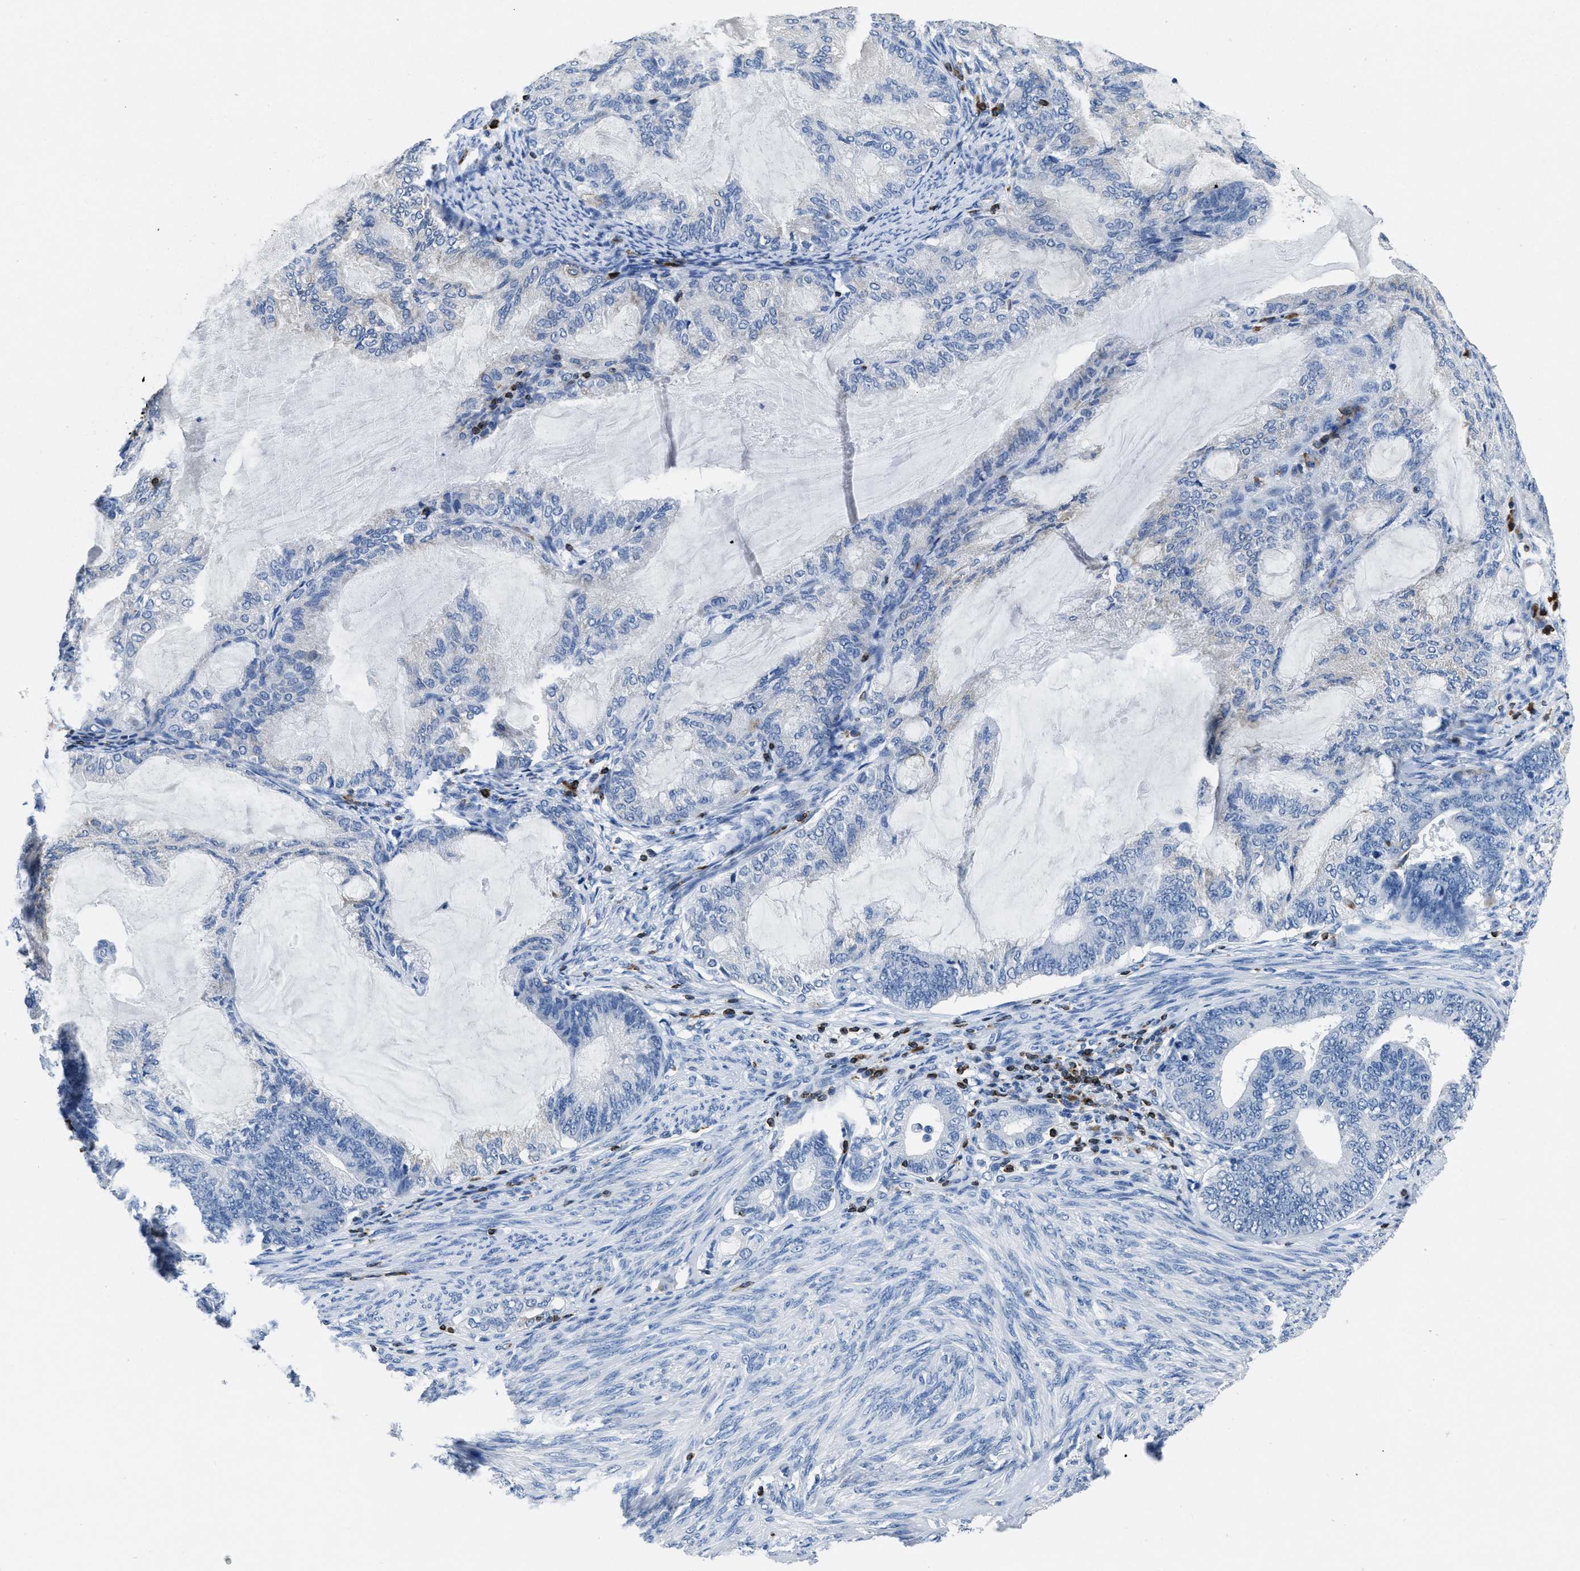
{"staining": {"intensity": "negative", "quantity": "none", "location": "none"}, "tissue": "endometrial cancer", "cell_type": "Tumor cells", "image_type": "cancer", "snomed": [{"axis": "morphology", "description": "Adenocarcinoma, NOS"}, {"axis": "topography", "description": "Endometrium"}], "caption": "IHC of human adenocarcinoma (endometrial) demonstrates no positivity in tumor cells.", "gene": "ITGA3", "patient": {"sex": "female", "age": 86}}